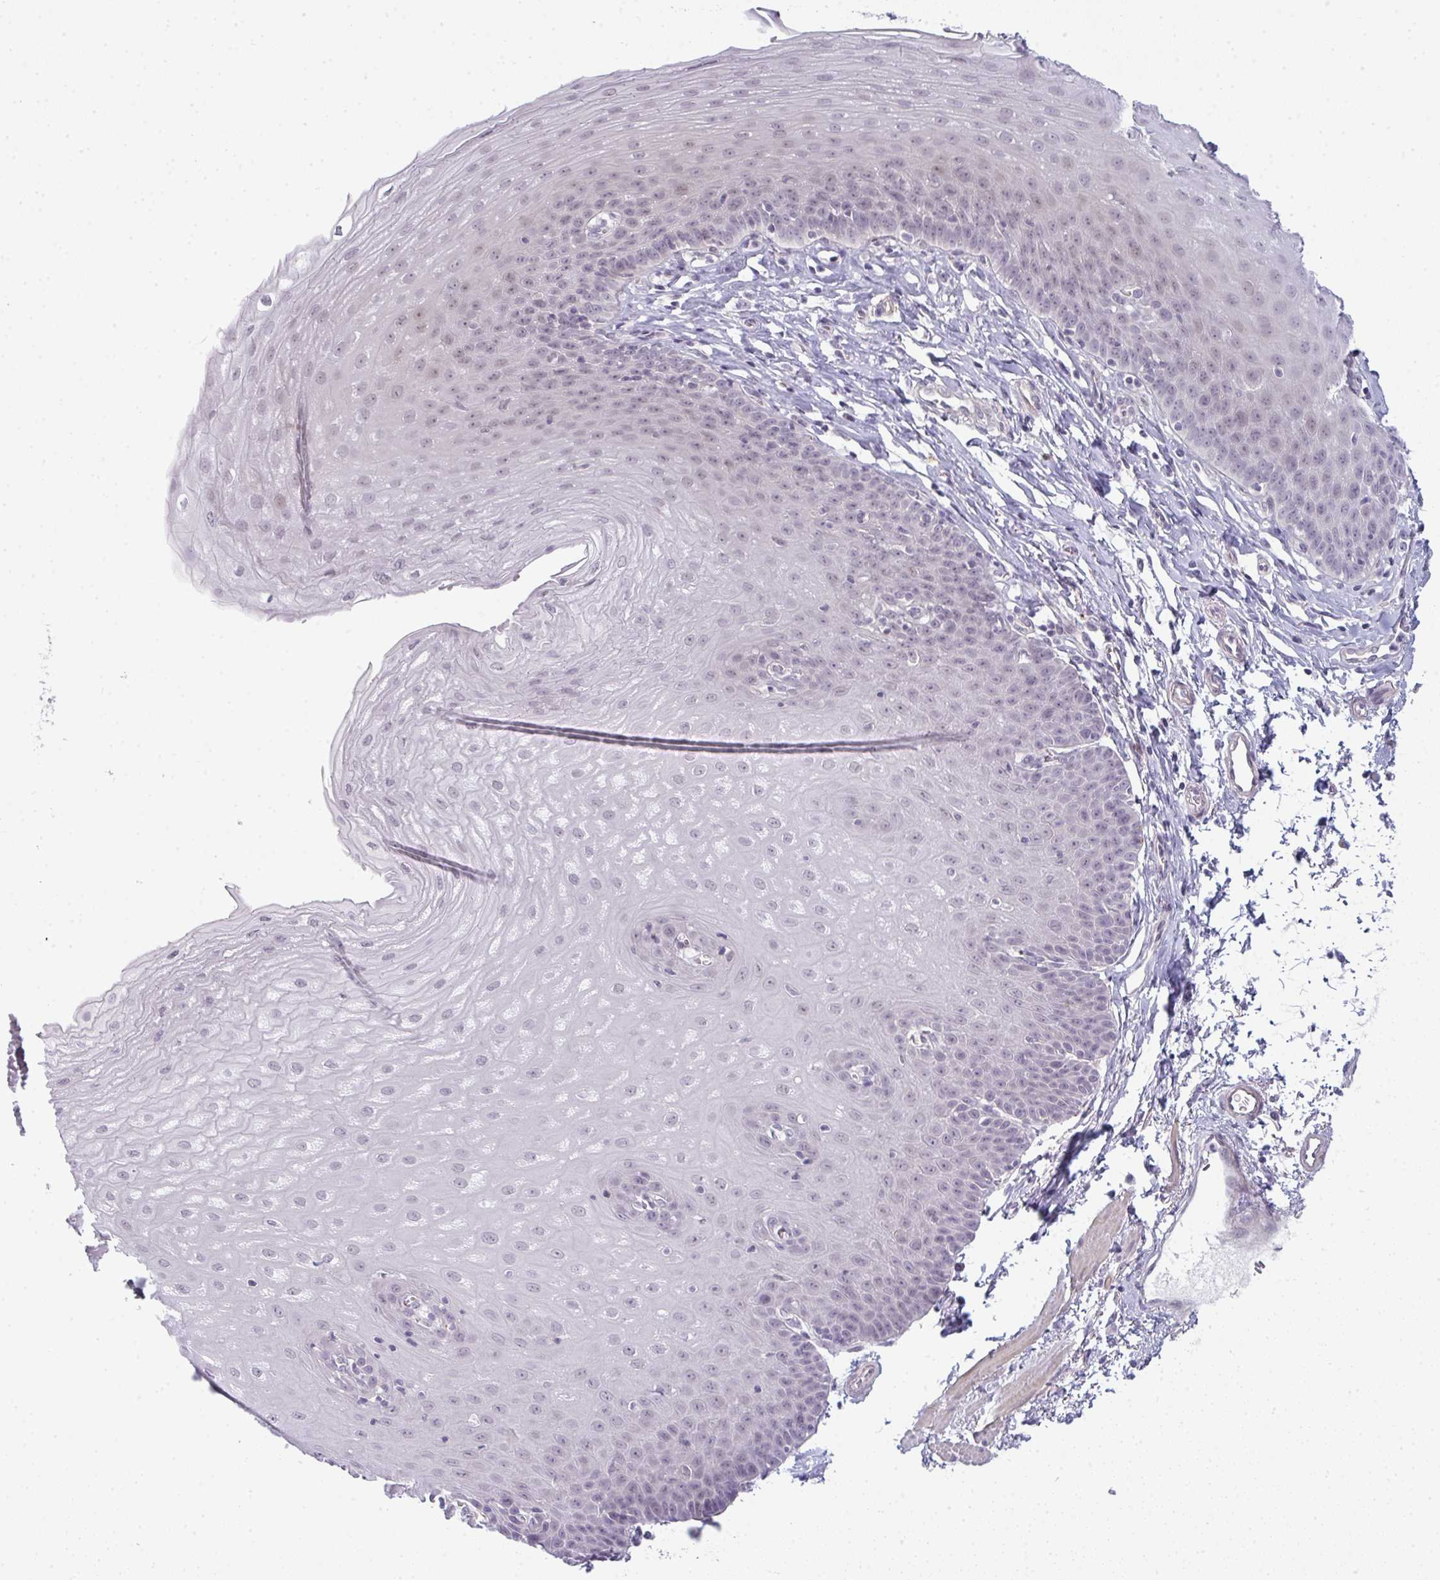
{"staining": {"intensity": "negative", "quantity": "none", "location": "none"}, "tissue": "esophagus", "cell_type": "Squamous epithelial cells", "image_type": "normal", "snomed": [{"axis": "morphology", "description": "Normal tissue, NOS"}, {"axis": "topography", "description": "Esophagus"}], "caption": "This is an immunohistochemistry (IHC) image of normal esophagus. There is no staining in squamous epithelial cells.", "gene": "TEX33", "patient": {"sex": "female", "age": 81}}